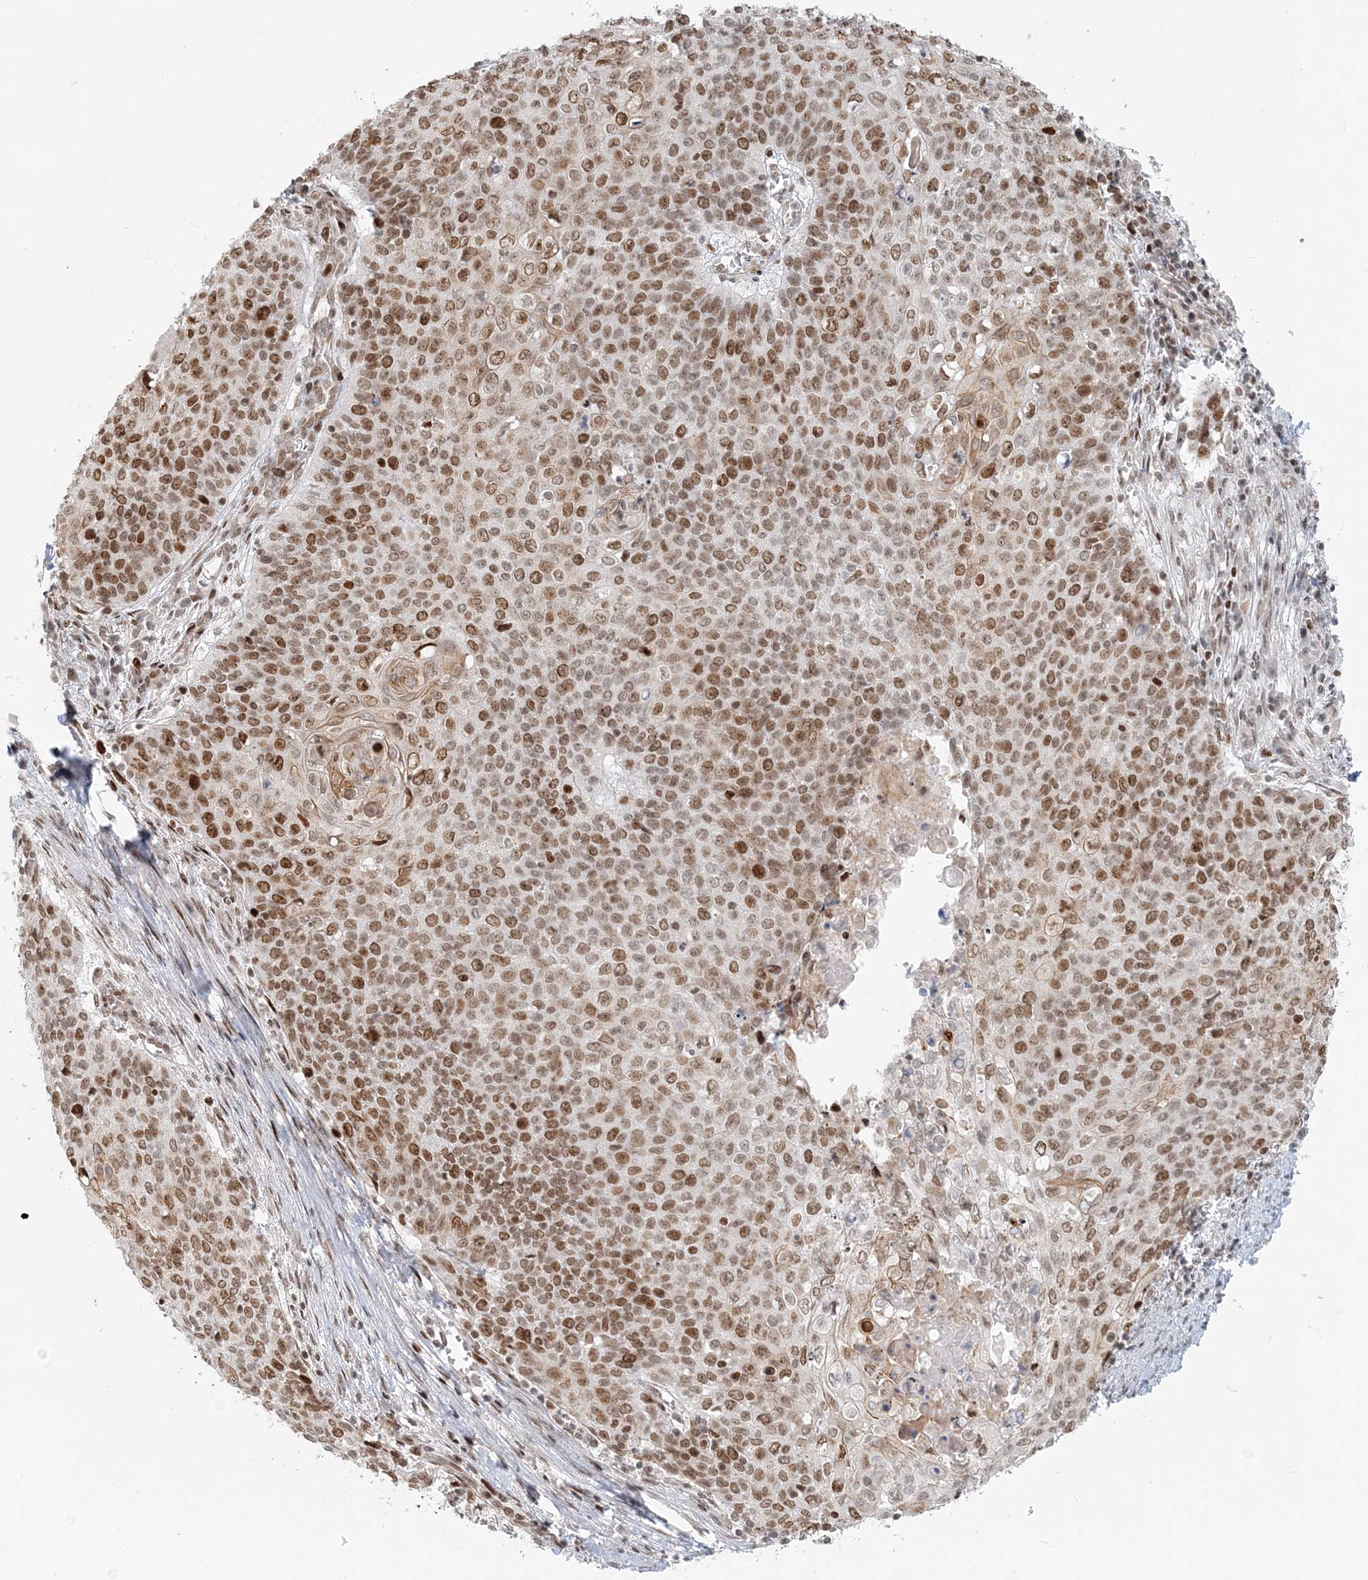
{"staining": {"intensity": "moderate", "quantity": ">75%", "location": "nuclear"}, "tissue": "cervical cancer", "cell_type": "Tumor cells", "image_type": "cancer", "snomed": [{"axis": "morphology", "description": "Squamous cell carcinoma, NOS"}, {"axis": "topography", "description": "Cervix"}], "caption": "Protein staining shows moderate nuclear positivity in about >75% of tumor cells in cervical cancer (squamous cell carcinoma).", "gene": "BAZ1B", "patient": {"sex": "female", "age": 39}}